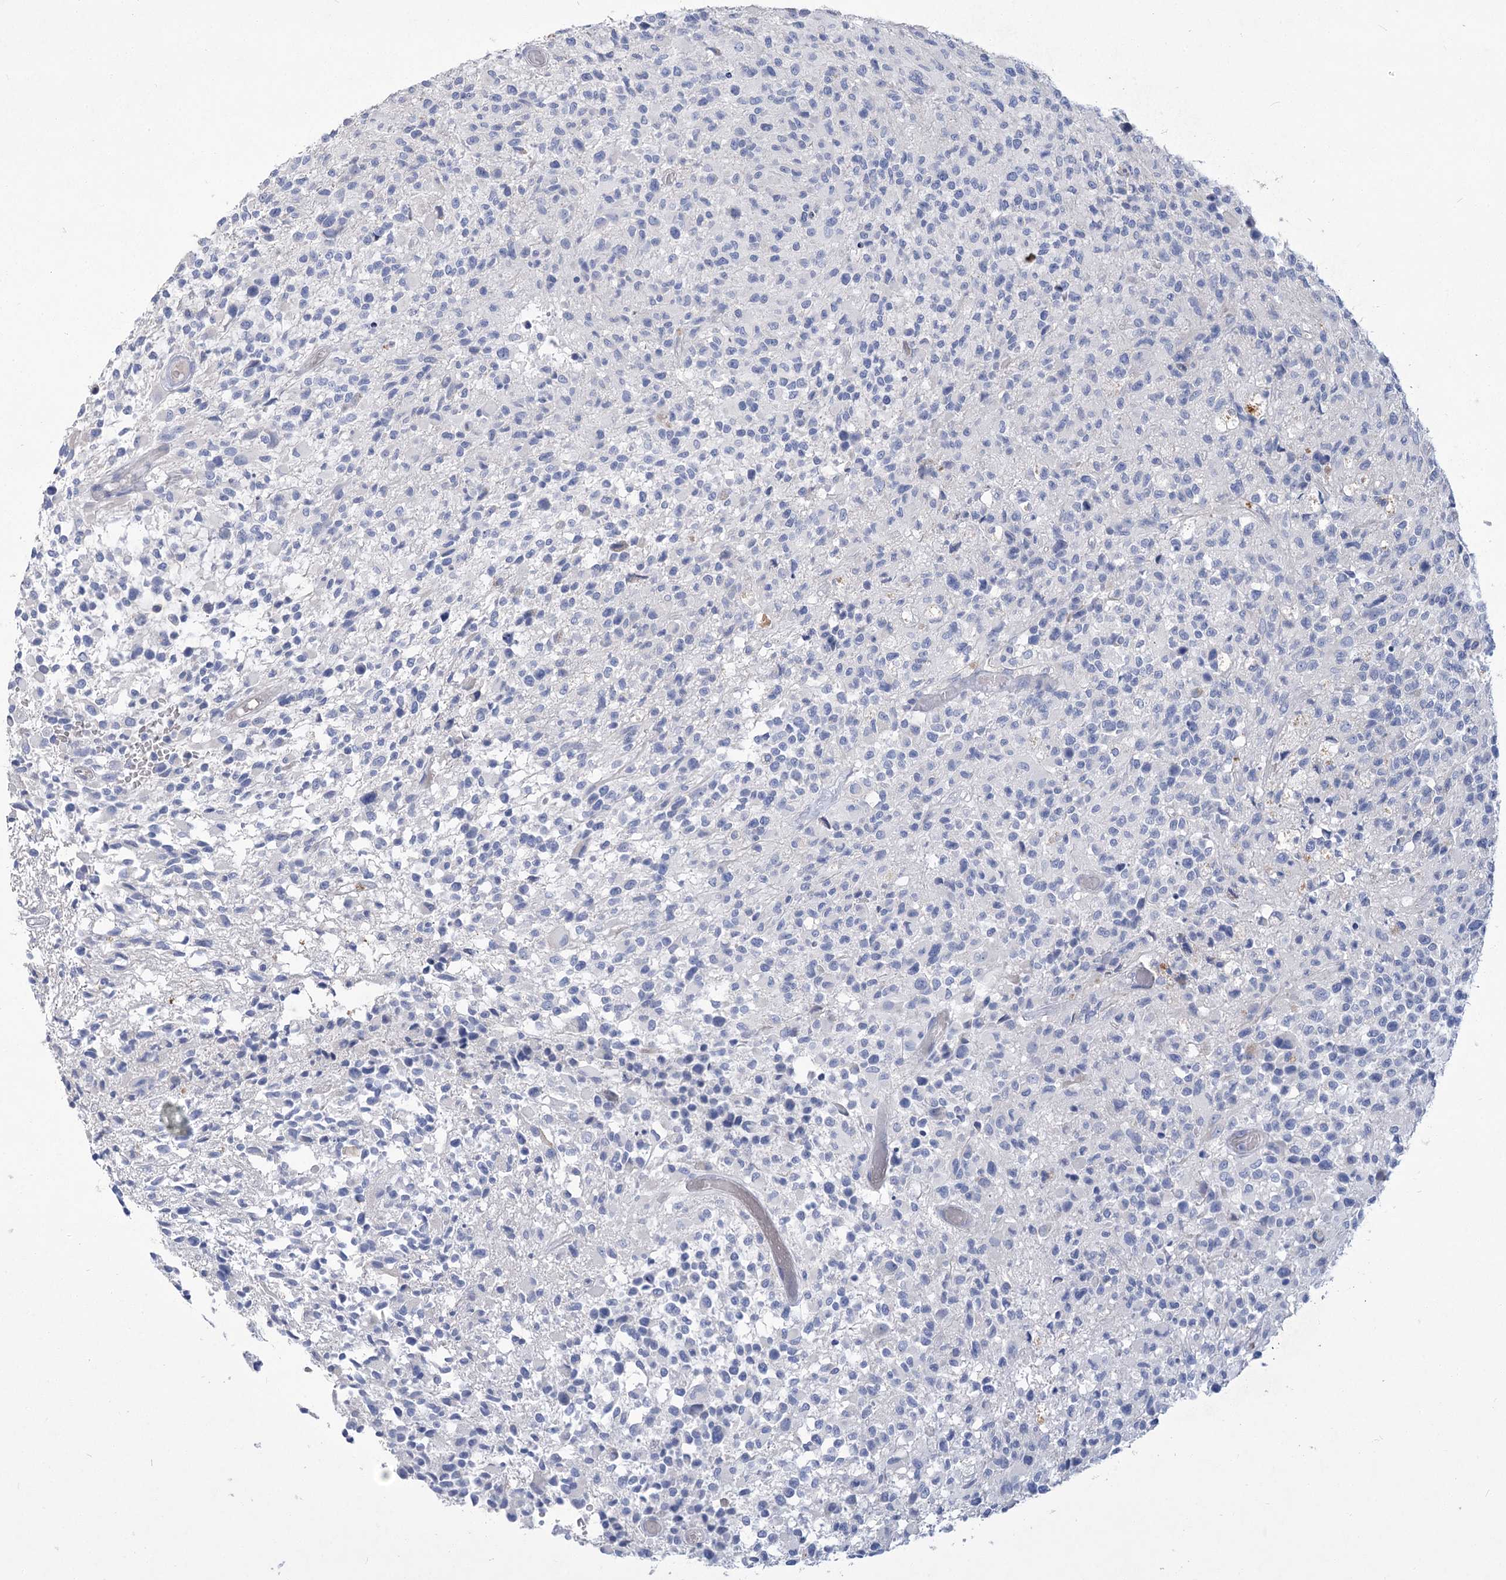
{"staining": {"intensity": "negative", "quantity": "none", "location": "none"}, "tissue": "glioma", "cell_type": "Tumor cells", "image_type": "cancer", "snomed": [{"axis": "morphology", "description": "Glioma, malignant, High grade"}, {"axis": "morphology", "description": "Glioblastoma, NOS"}, {"axis": "topography", "description": "Brain"}], "caption": "A high-resolution histopathology image shows immunohistochemistry (IHC) staining of malignant glioma (high-grade), which displays no significant positivity in tumor cells. (Immunohistochemistry (ihc), brightfield microscopy, high magnification).", "gene": "SLC9A3", "patient": {"sex": "male", "age": 60}}